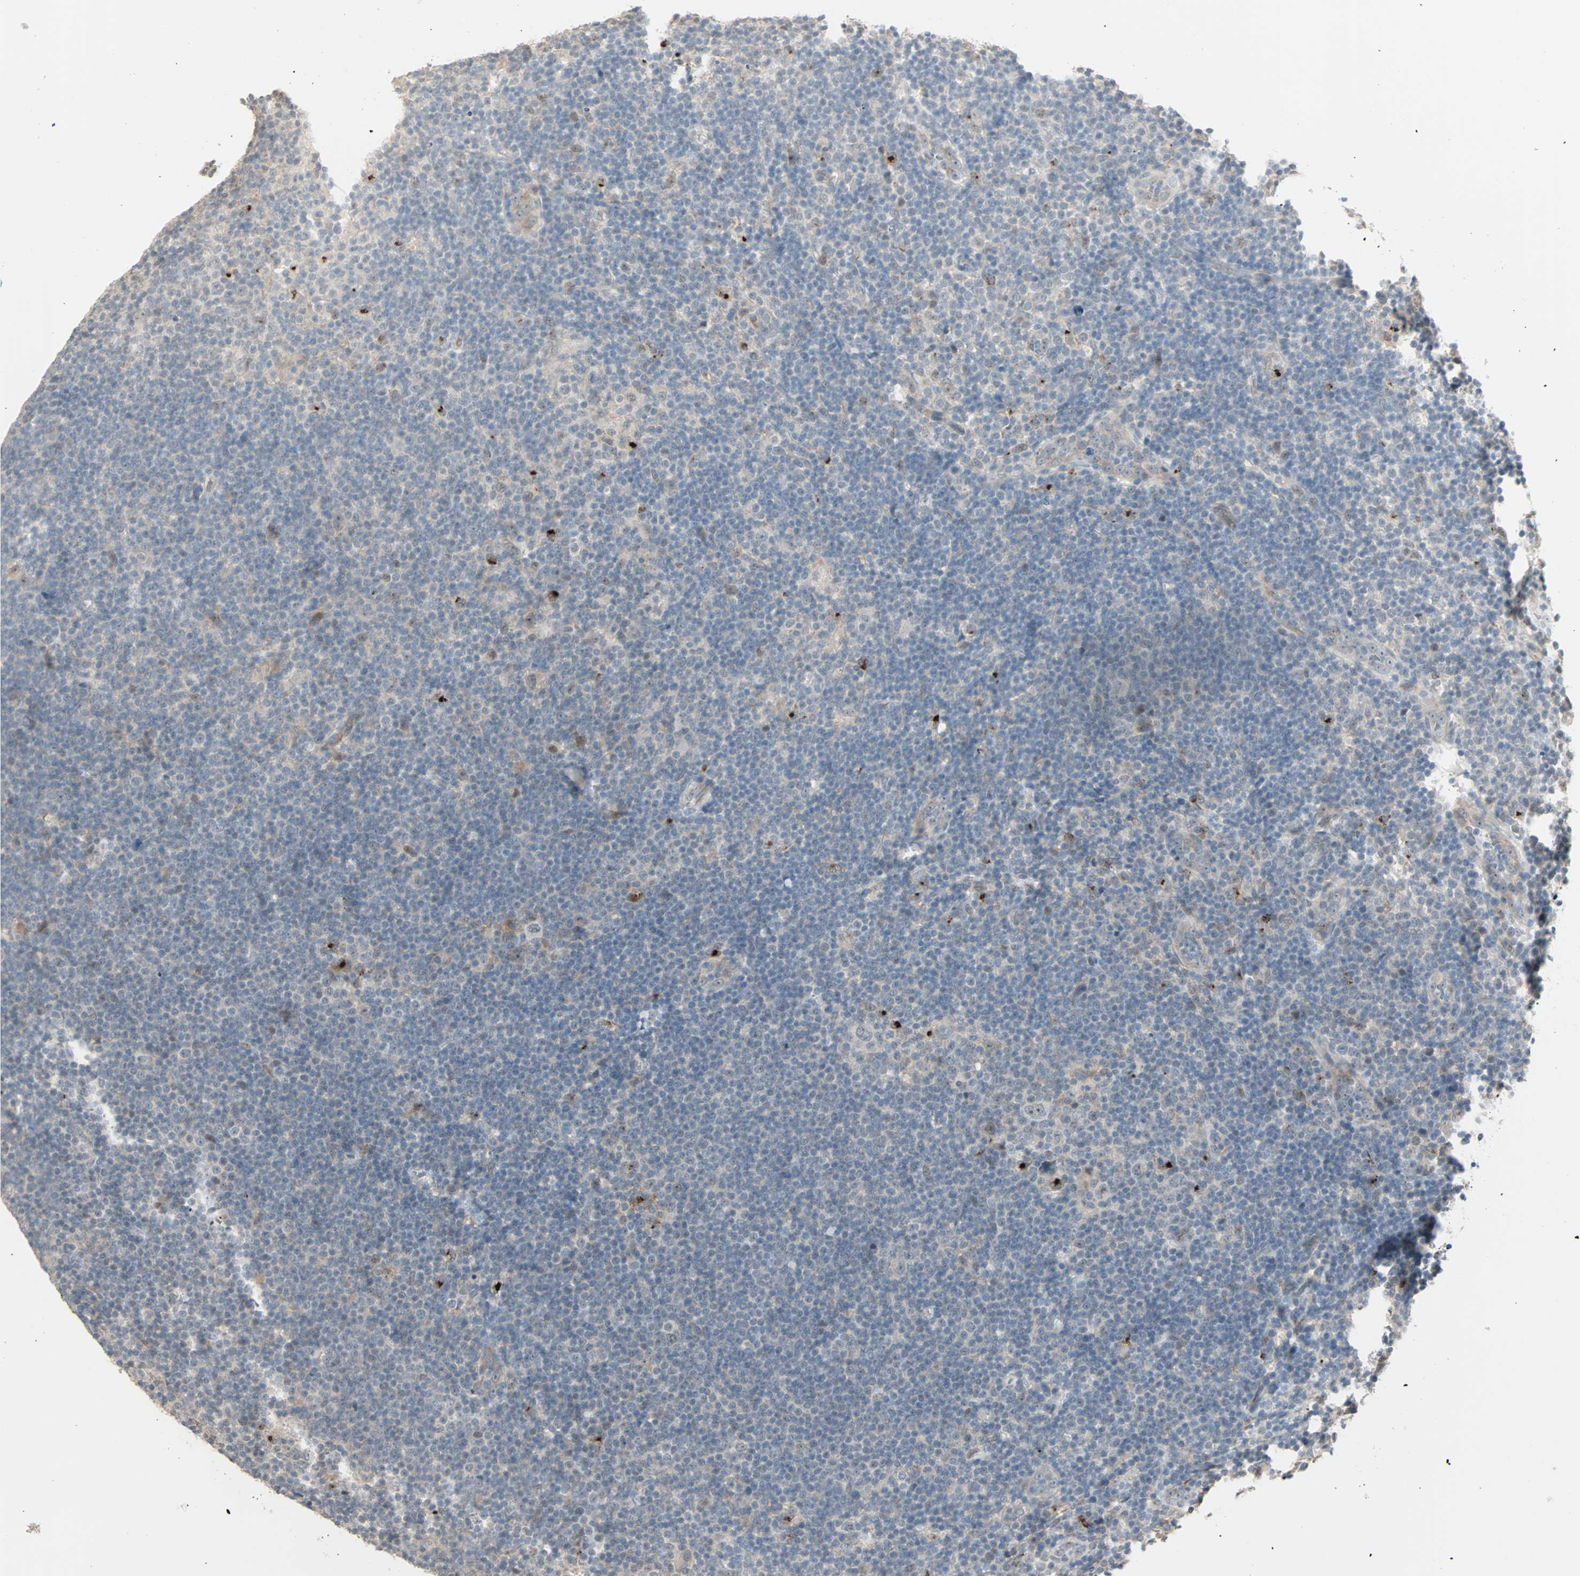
{"staining": {"intensity": "moderate", "quantity": ">75%", "location": "nuclear"}, "tissue": "lymphoma", "cell_type": "Tumor cells", "image_type": "cancer", "snomed": [{"axis": "morphology", "description": "Hodgkin's disease, NOS"}, {"axis": "topography", "description": "Lymph node"}], "caption": "High-magnification brightfield microscopy of lymphoma stained with DAB (3,3'-diaminobenzidine) (brown) and counterstained with hematoxylin (blue). tumor cells exhibit moderate nuclear positivity is seen in about>75% of cells. Nuclei are stained in blue.", "gene": "KDM4A", "patient": {"sex": "female", "age": 57}}